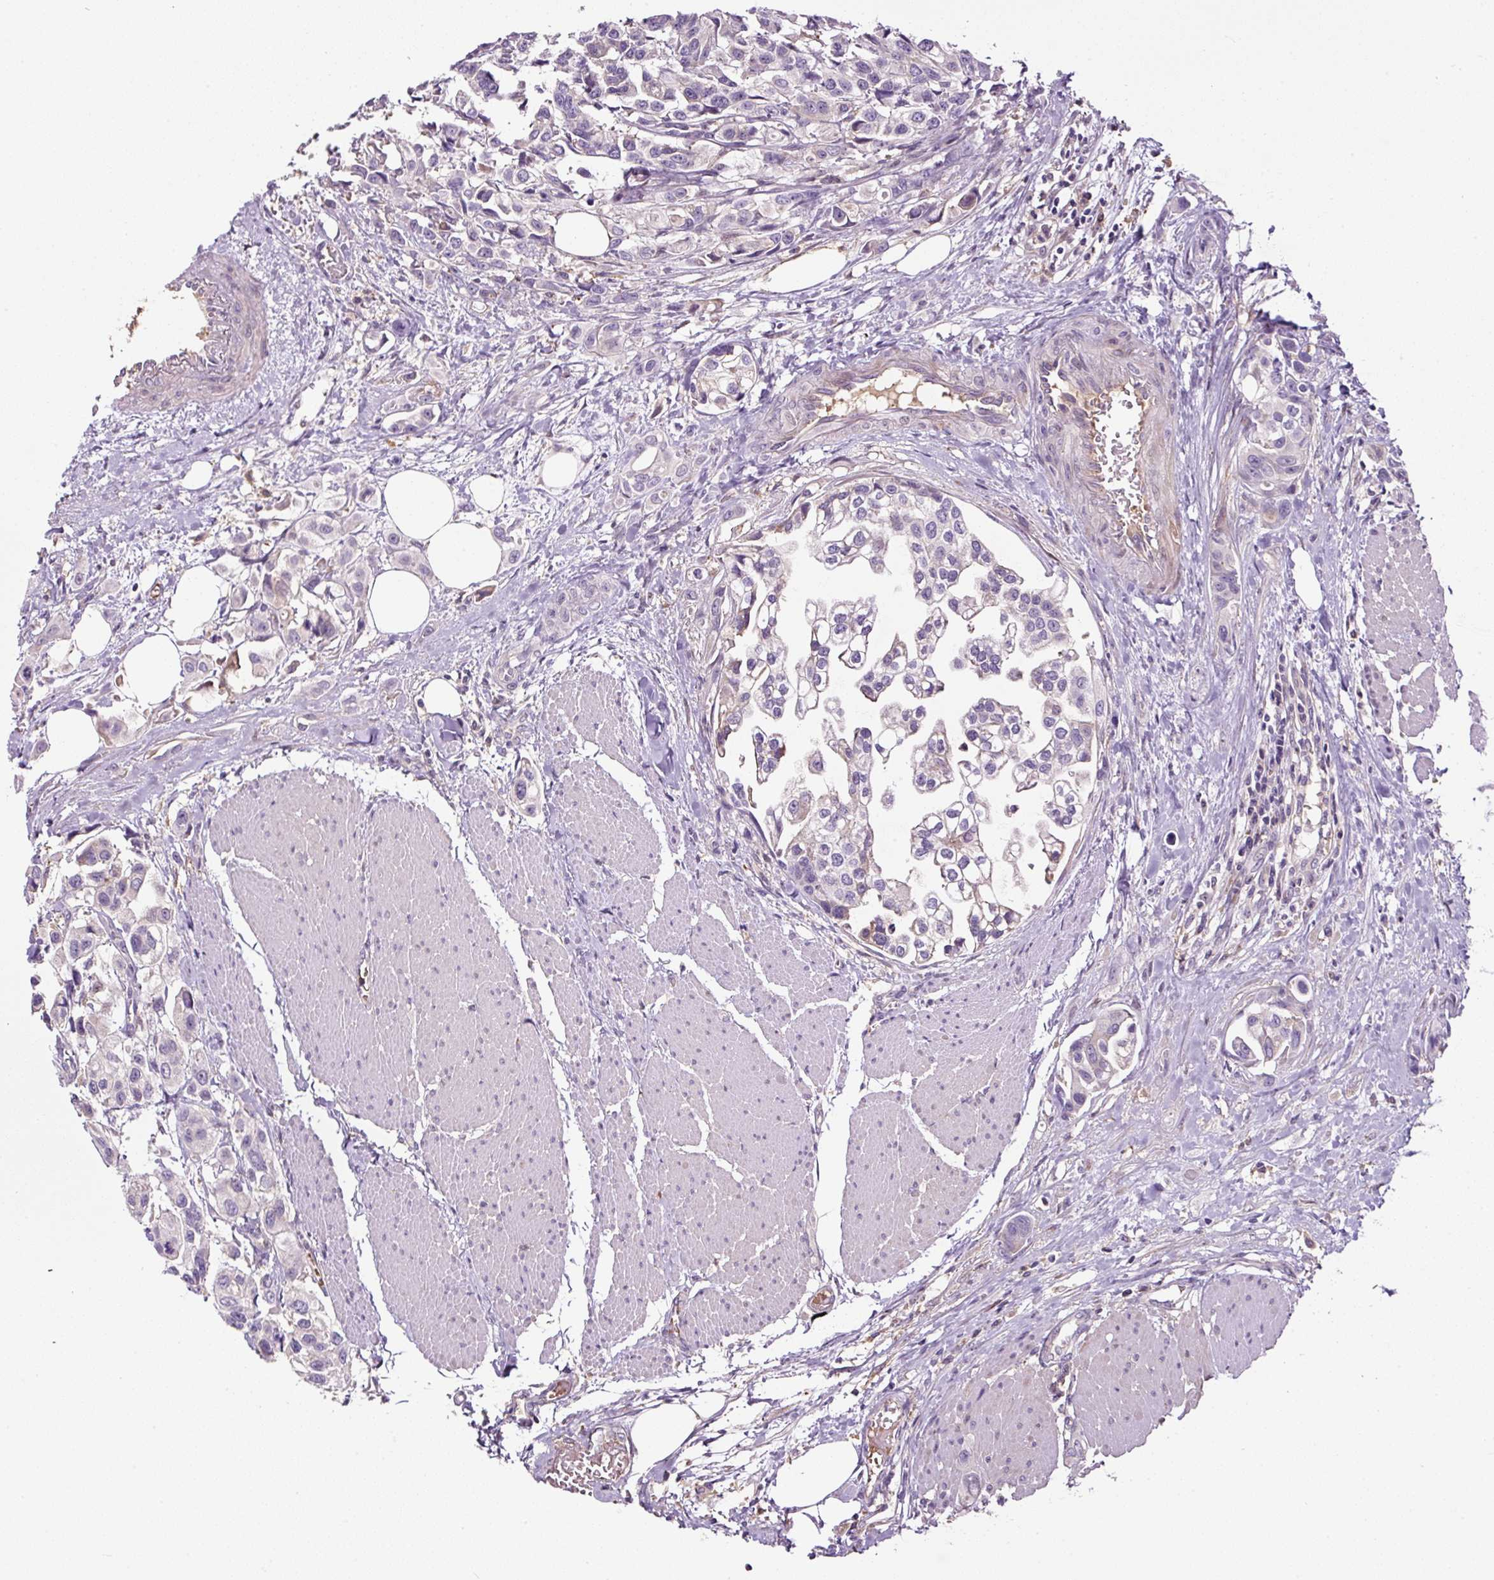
{"staining": {"intensity": "negative", "quantity": "none", "location": "none"}, "tissue": "urothelial cancer", "cell_type": "Tumor cells", "image_type": "cancer", "snomed": [{"axis": "morphology", "description": "Urothelial carcinoma, High grade"}, {"axis": "topography", "description": "Urinary bladder"}], "caption": "The immunohistochemistry image has no significant staining in tumor cells of urothelial carcinoma (high-grade) tissue. Brightfield microscopy of IHC stained with DAB (brown) and hematoxylin (blue), captured at high magnification.", "gene": "LRRC24", "patient": {"sex": "male", "age": 67}}